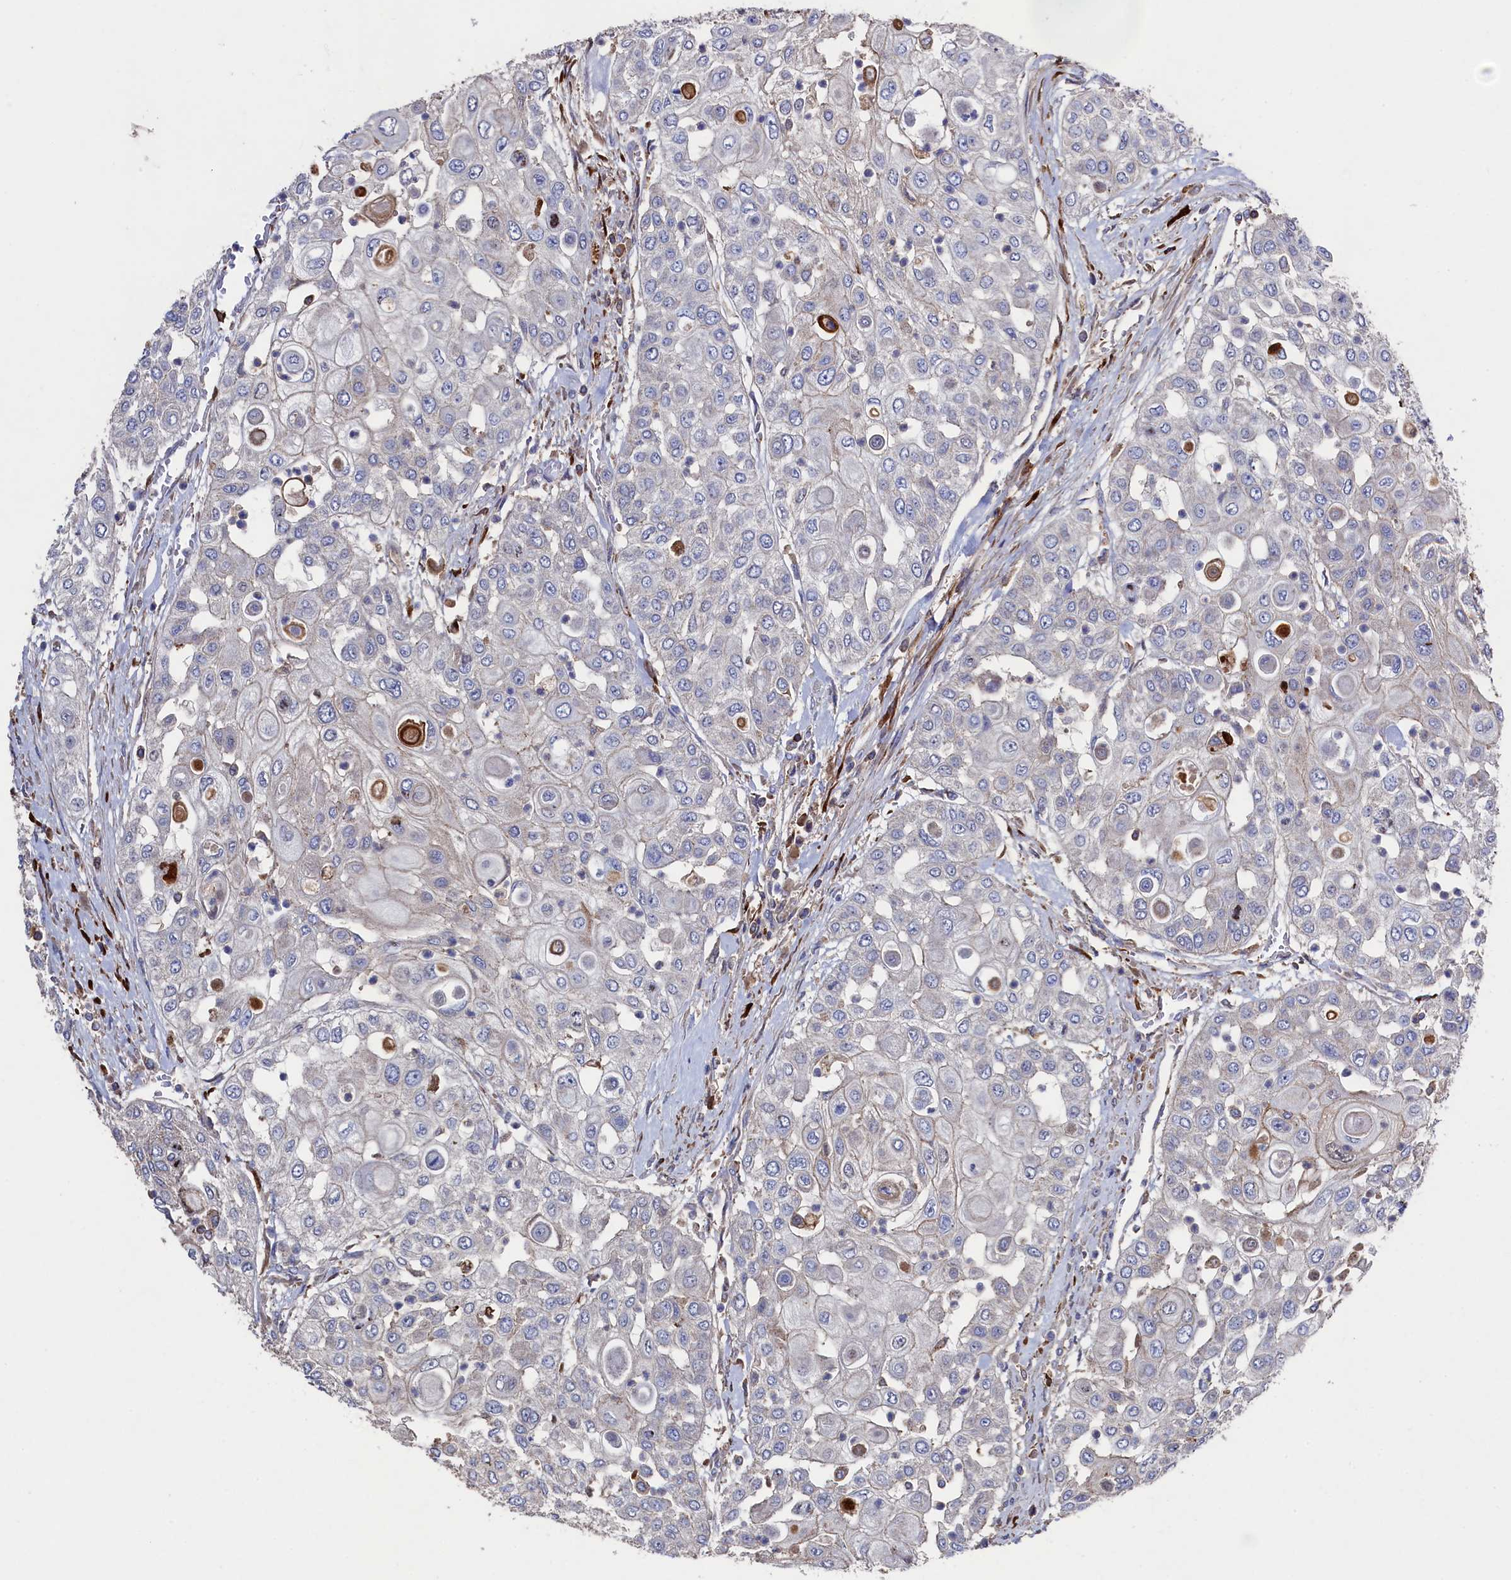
{"staining": {"intensity": "negative", "quantity": "none", "location": "none"}, "tissue": "urothelial cancer", "cell_type": "Tumor cells", "image_type": "cancer", "snomed": [{"axis": "morphology", "description": "Urothelial carcinoma, High grade"}, {"axis": "topography", "description": "Urinary bladder"}], "caption": "An immunohistochemistry (IHC) histopathology image of urothelial cancer is shown. There is no staining in tumor cells of urothelial cancer.", "gene": "TK2", "patient": {"sex": "female", "age": 79}}